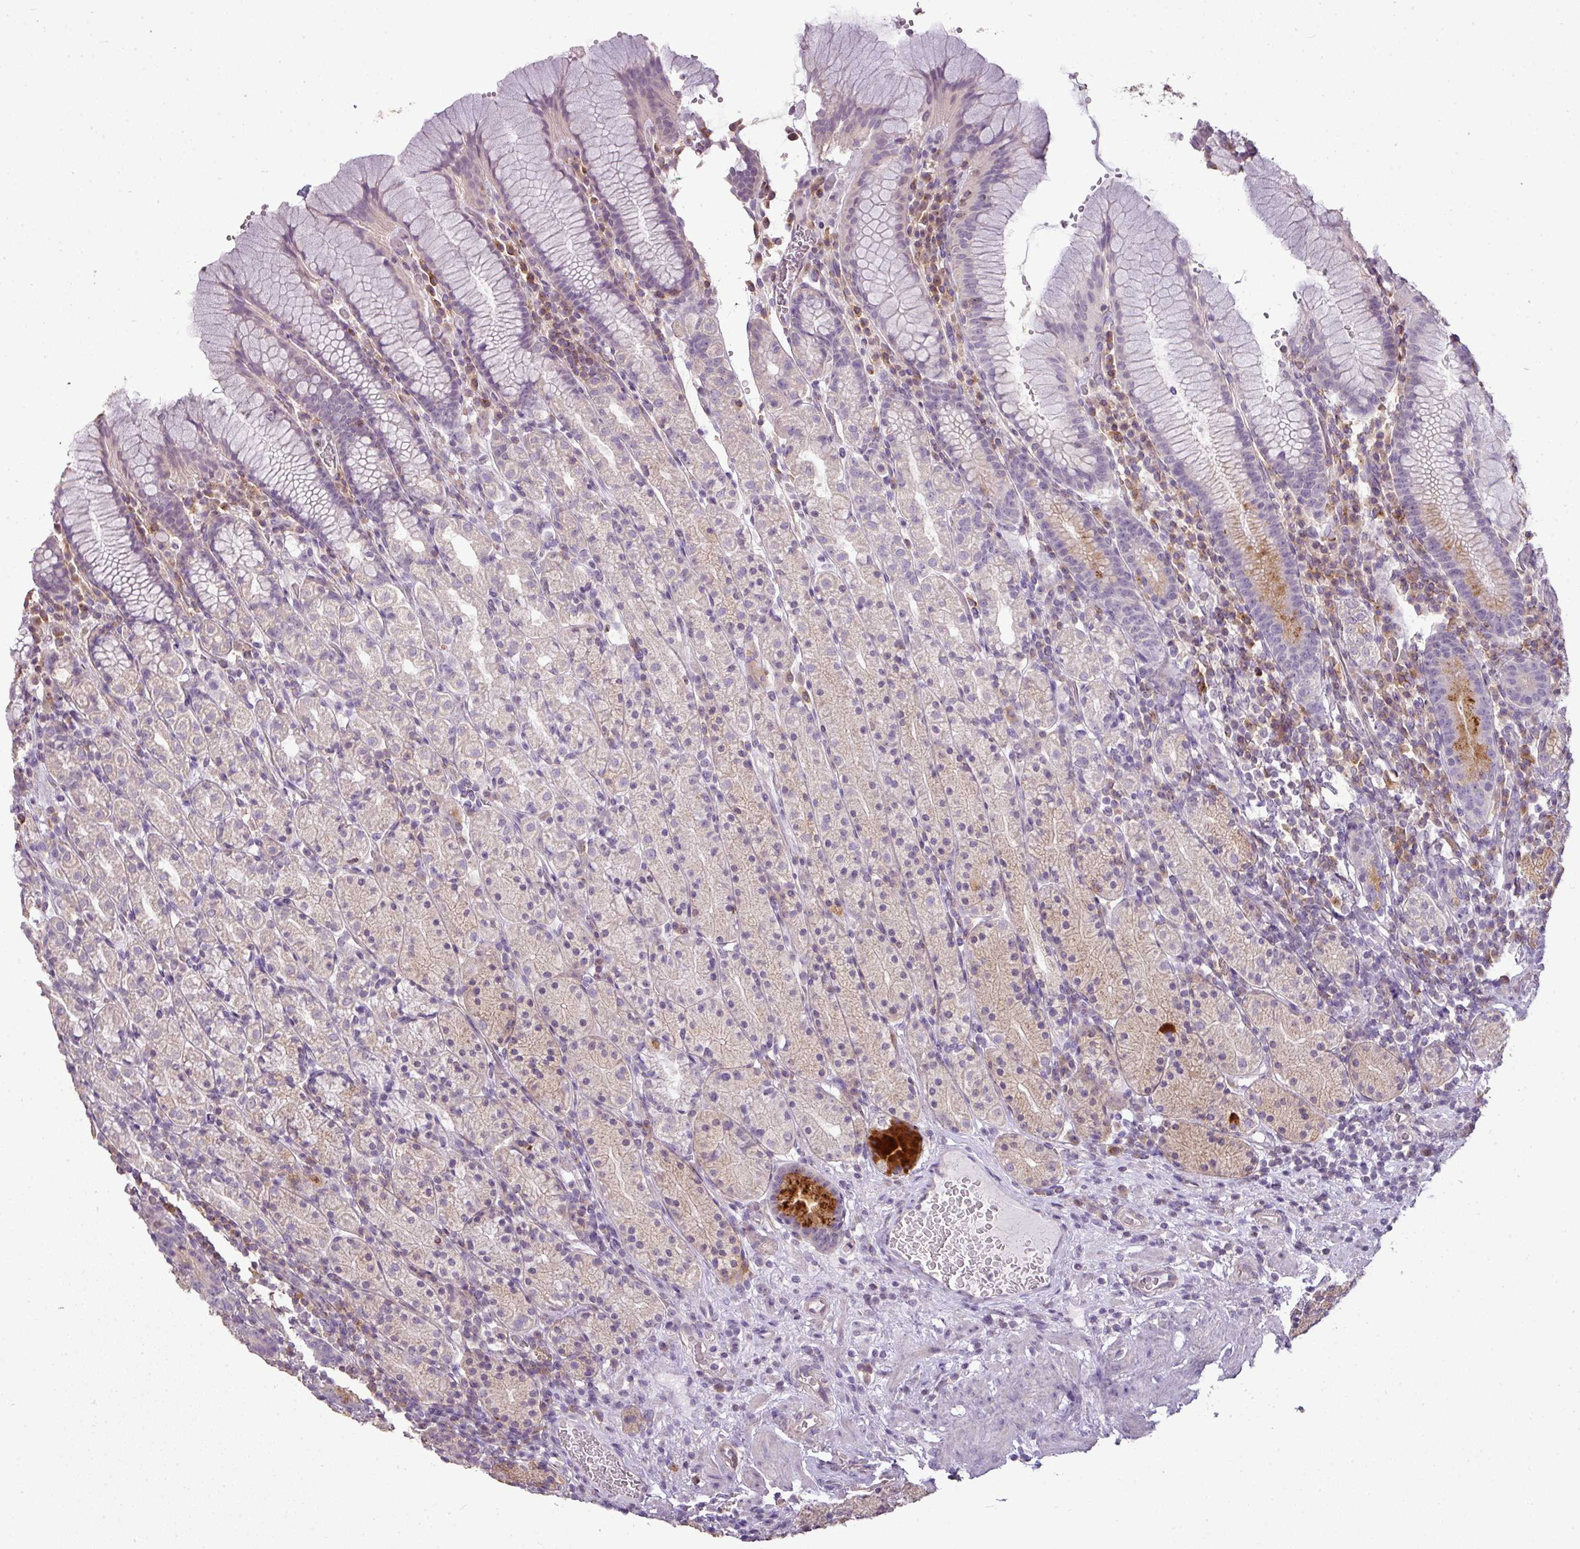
{"staining": {"intensity": "strong", "quantity": "<25%", "location": "cytoplasmic/membranous"}, "tissue": "stomach", "cell_type": "Glandular cells", "image_type": "normal", "snomed": [{"axis": "morphology", "description": "Normal tissue, NOS"}, {"axis": "topography", "description": "Stomach, upper"}, {"axis": "topography", "description": "Stomach"}], "caption": "DAB (3,3'-diaminobenzidine) immunohistochemical staining of normal human stomach exhibits strong cytoplasmic/membranous protein expression in approximately <25% of glandular cells. Immunohistochemistry (ihc) stains the protein of interest in brown and the nuclei are stained blue.", "gene": "LY9", "patient": {"sex": "male", "age": 62}}